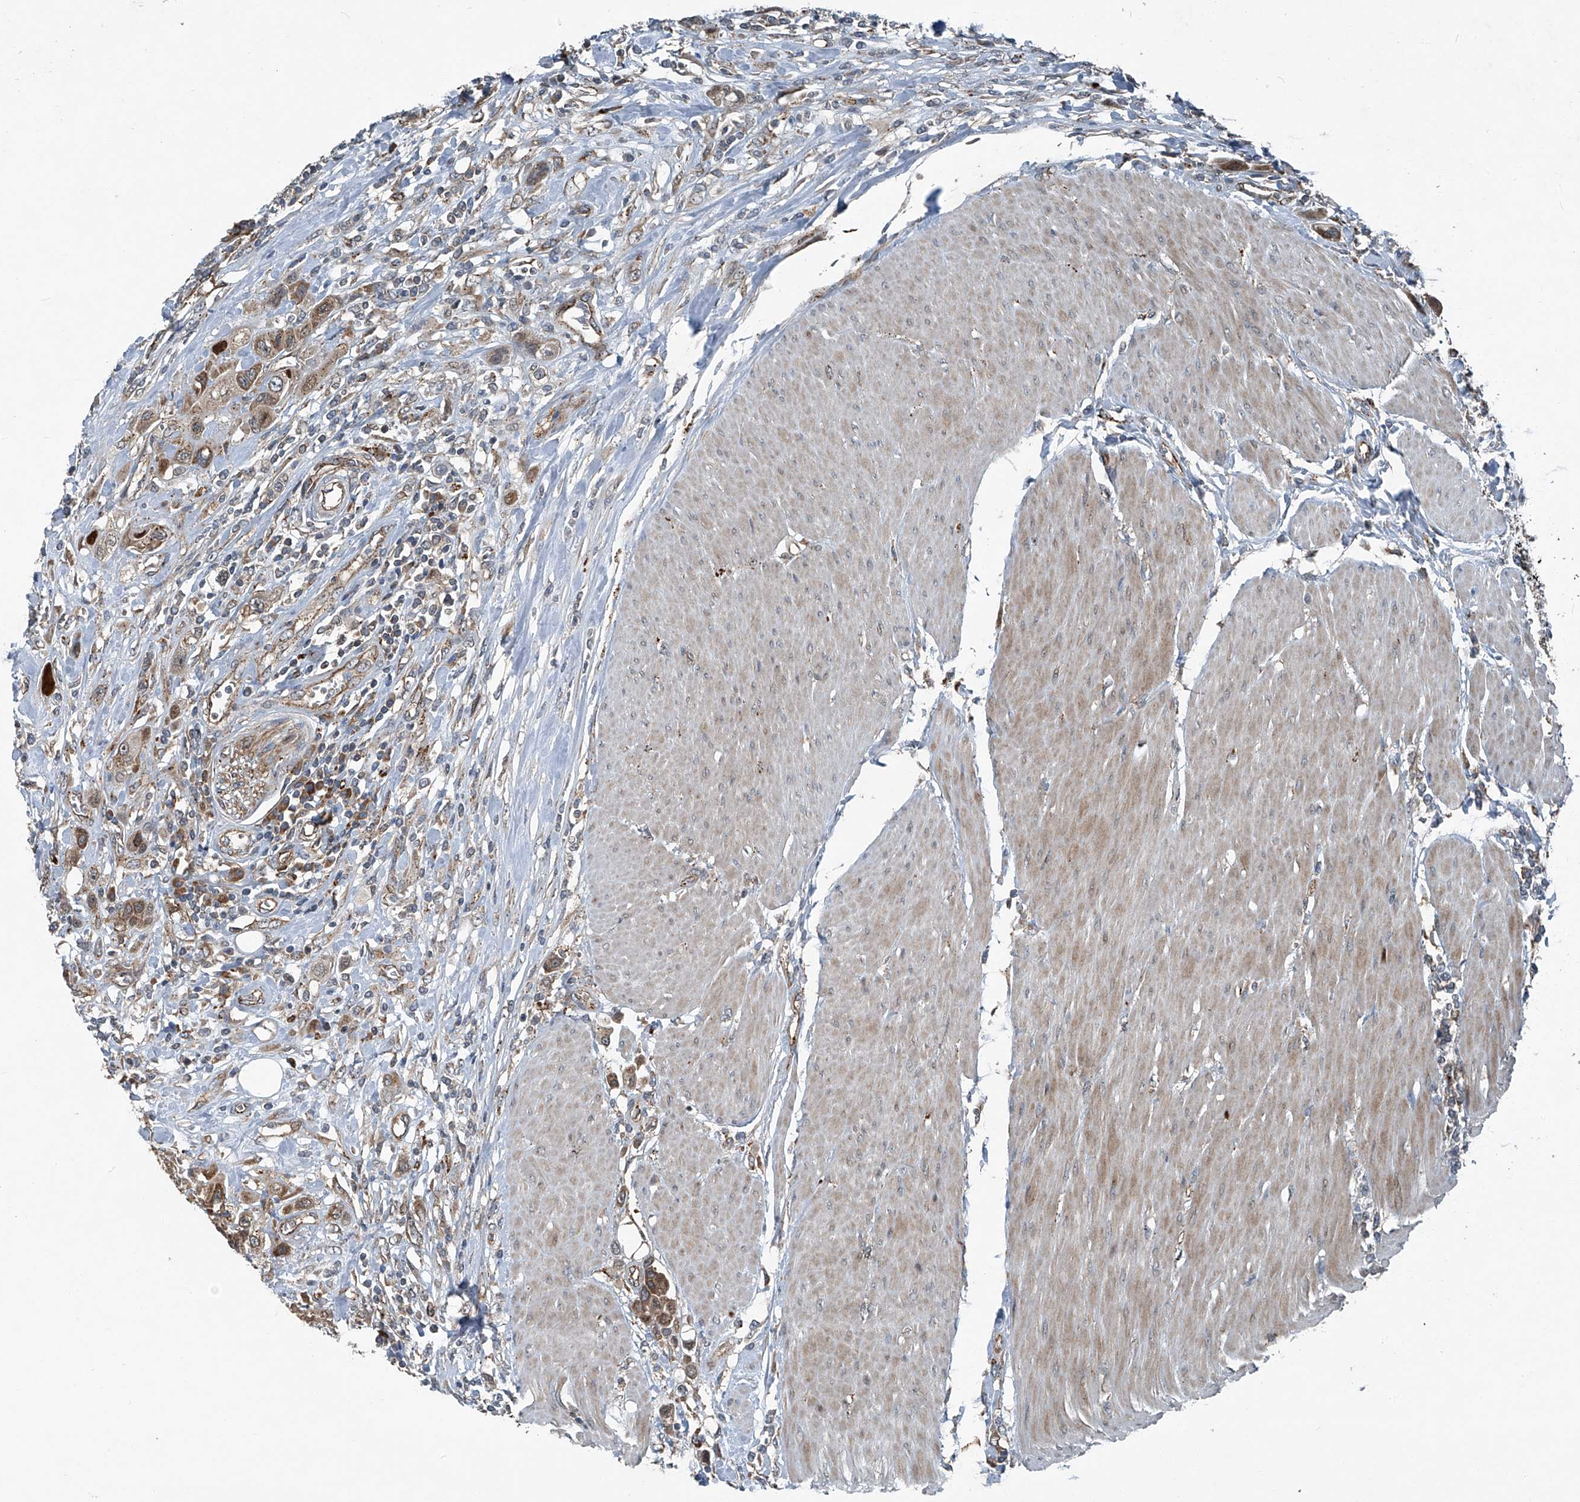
{"staining": {"intensity": "moderate", "quantity": ">75%", "location": "cytoplasmic/membranous"}, "tissue": "urothelial cancer", "cell_type": "Tumor cells", "image_type": "cancer", "snomed": [{"axis": "morphology", "description": "Urothelial carcinoma, High grade"}, {"axis": "topography", "description": "Urinary bladder"}], "caption": "Protein staining exhibits moderate cytoplasmic/membranous expression in approximately >75% of tumor cells in urothelial cancer. (Brightfield microscopy of DAB IHC at high magnification).", "gene": "SENP2", "patient": {"sex": "male", "age": 50}}